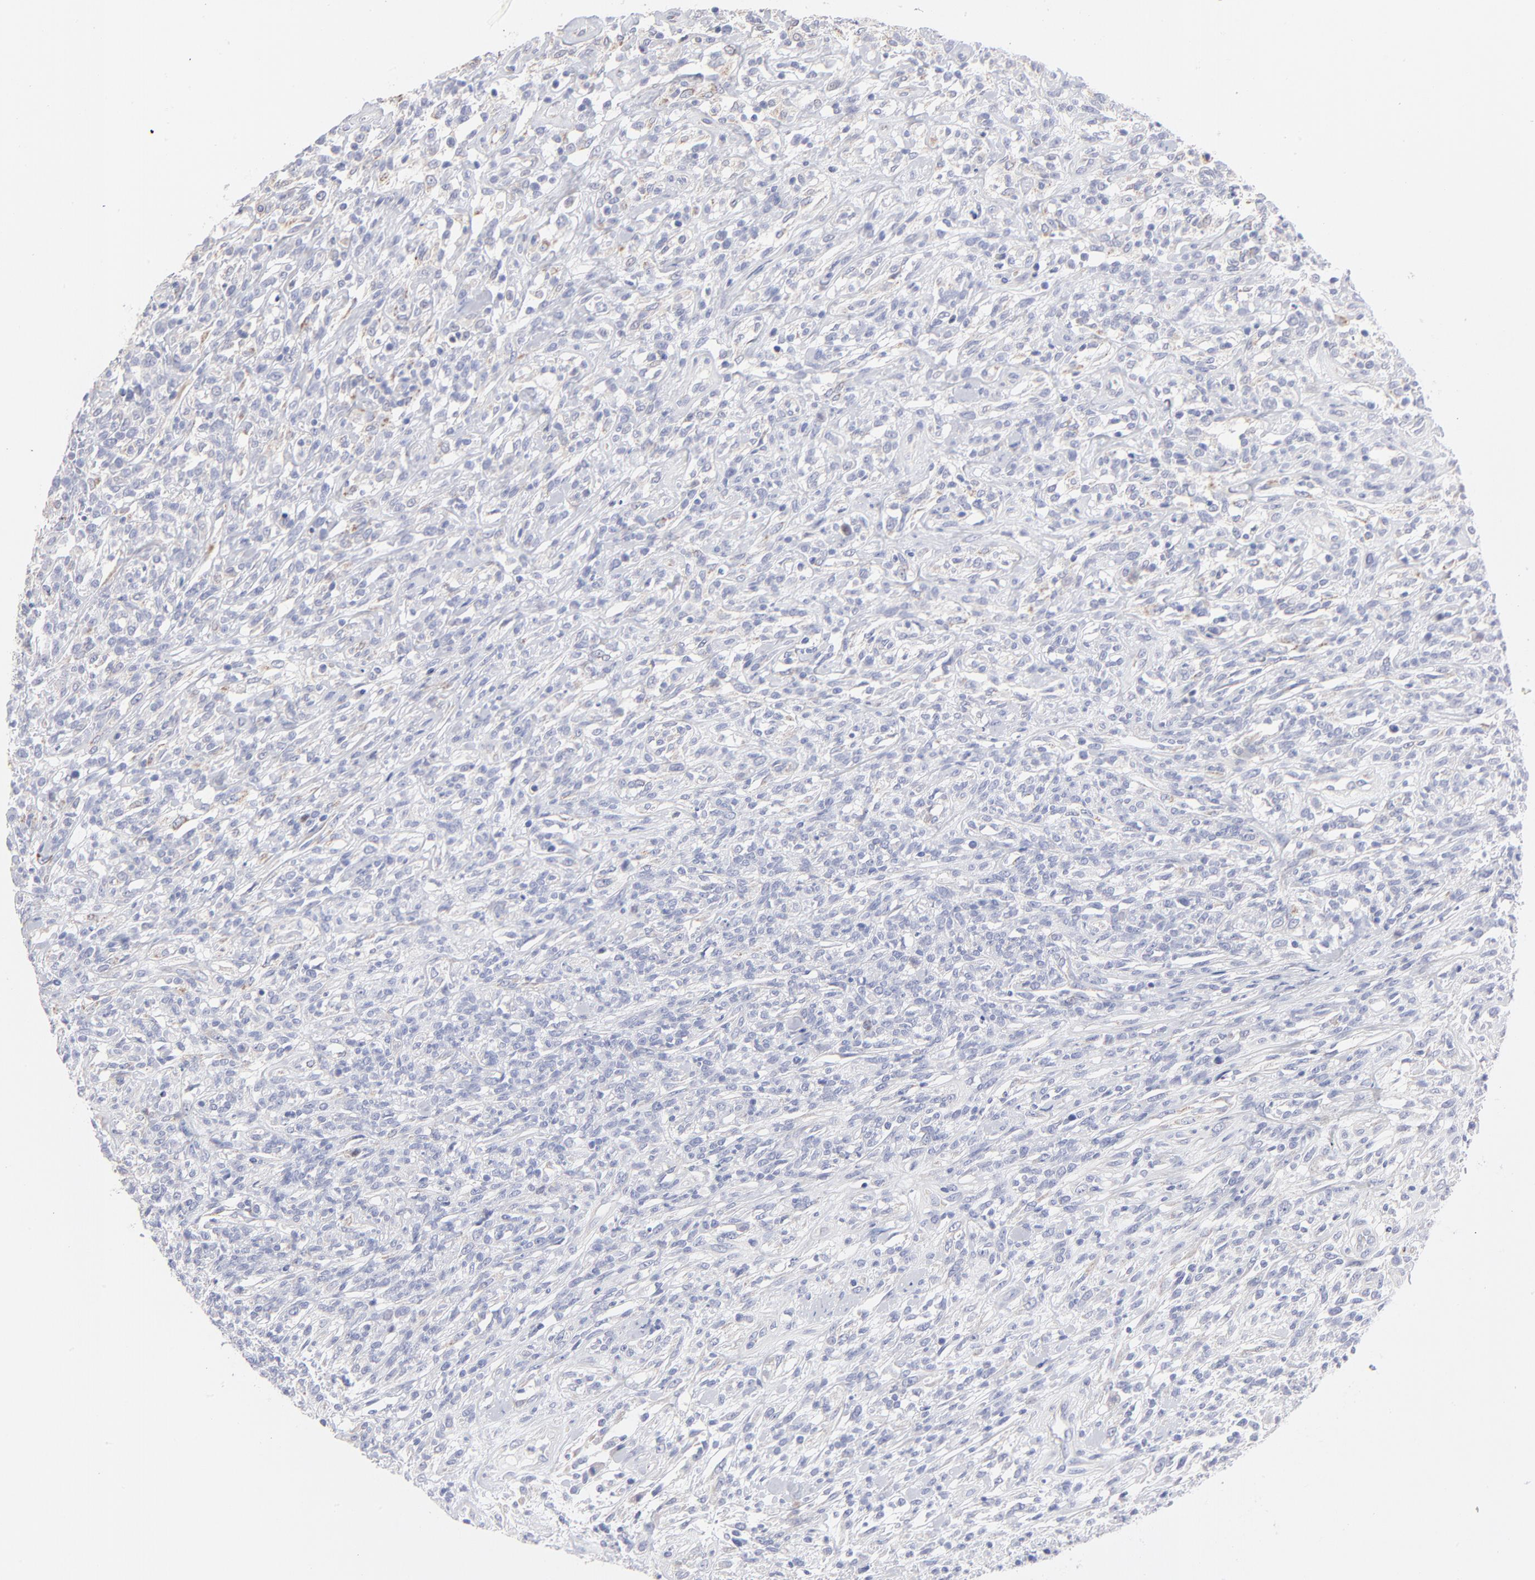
{"staining": {"intensity": "negative", "quantity": "none", "location": "none"}, "tissue": "lymphoma", "cell_type": "Tumor cells", "image_type": "cancer", "snomed": [{"axis": "morphology", "description": "Malignant lymphoma, non-Hodgkin's type, High grade"}, {"axis": "topography", "description": "Lymph node"}], "caption": "Tumor cells are negative for brown protein staining in high-grade malignant lymphoma, non-Hodgkin's type. (Immunohistochemistry (ihc), brightfield microscopy, high magnification).", "gene": "TST", "patient": {"sex": "female", "age": 73}}